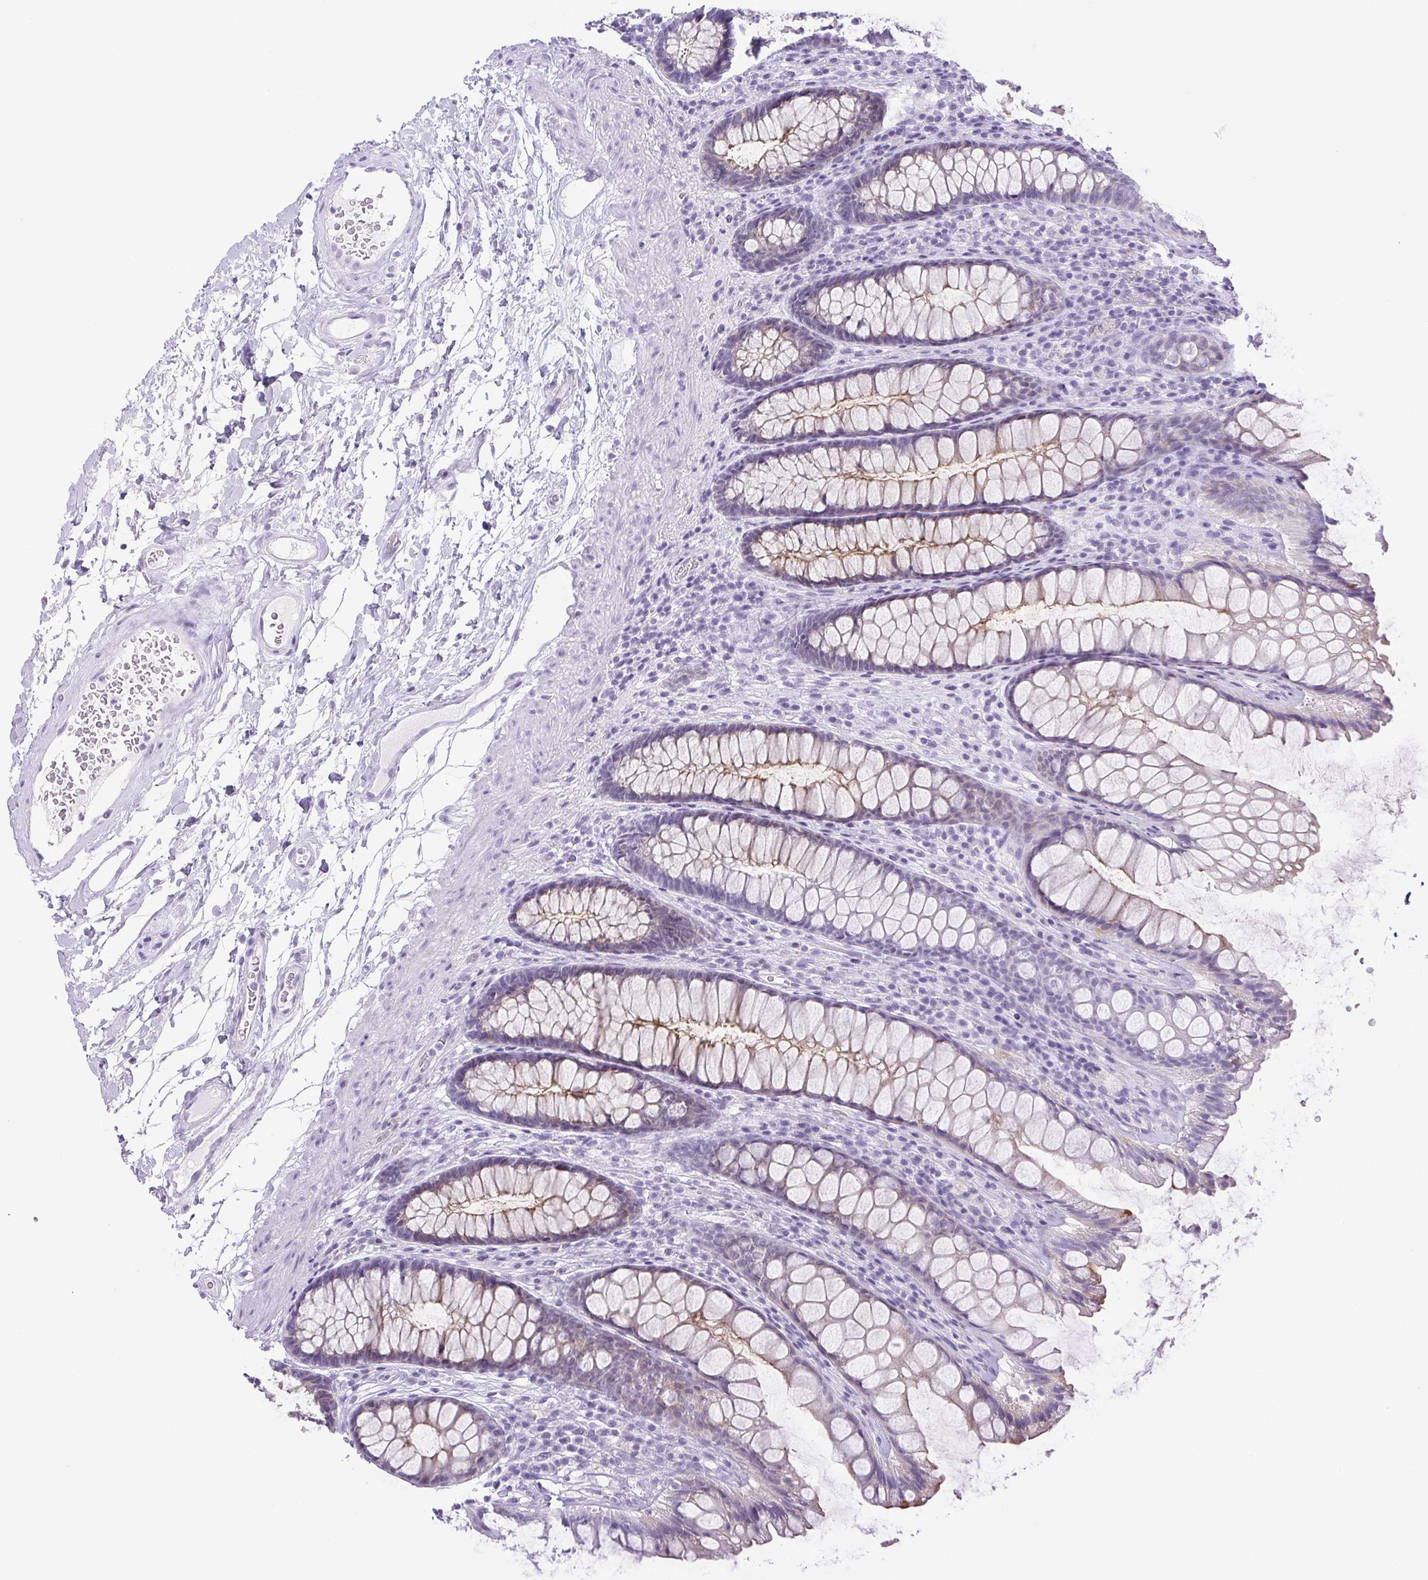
{"staining": {"intensity": "weak", "quantity": "<25%", "location": "cytoplasmic/membranous"}, "tissue": "rectum", "cell_type": "Glandular cells", "image_type": "normal", "snomed": [{"axis": "morphology", "description": "Normal tissue, NOS"}, {"axis": "topography", "description": "Rectum"}], "caption": "DAB immunohistochemical staining of normal human rectum shows no significant staining in glandular cells. (DAB (3,3'-diaminobenzidine) IHC, high magnification).", "gene": "HLA", "patient": {"sex": "male", "age": 72}}